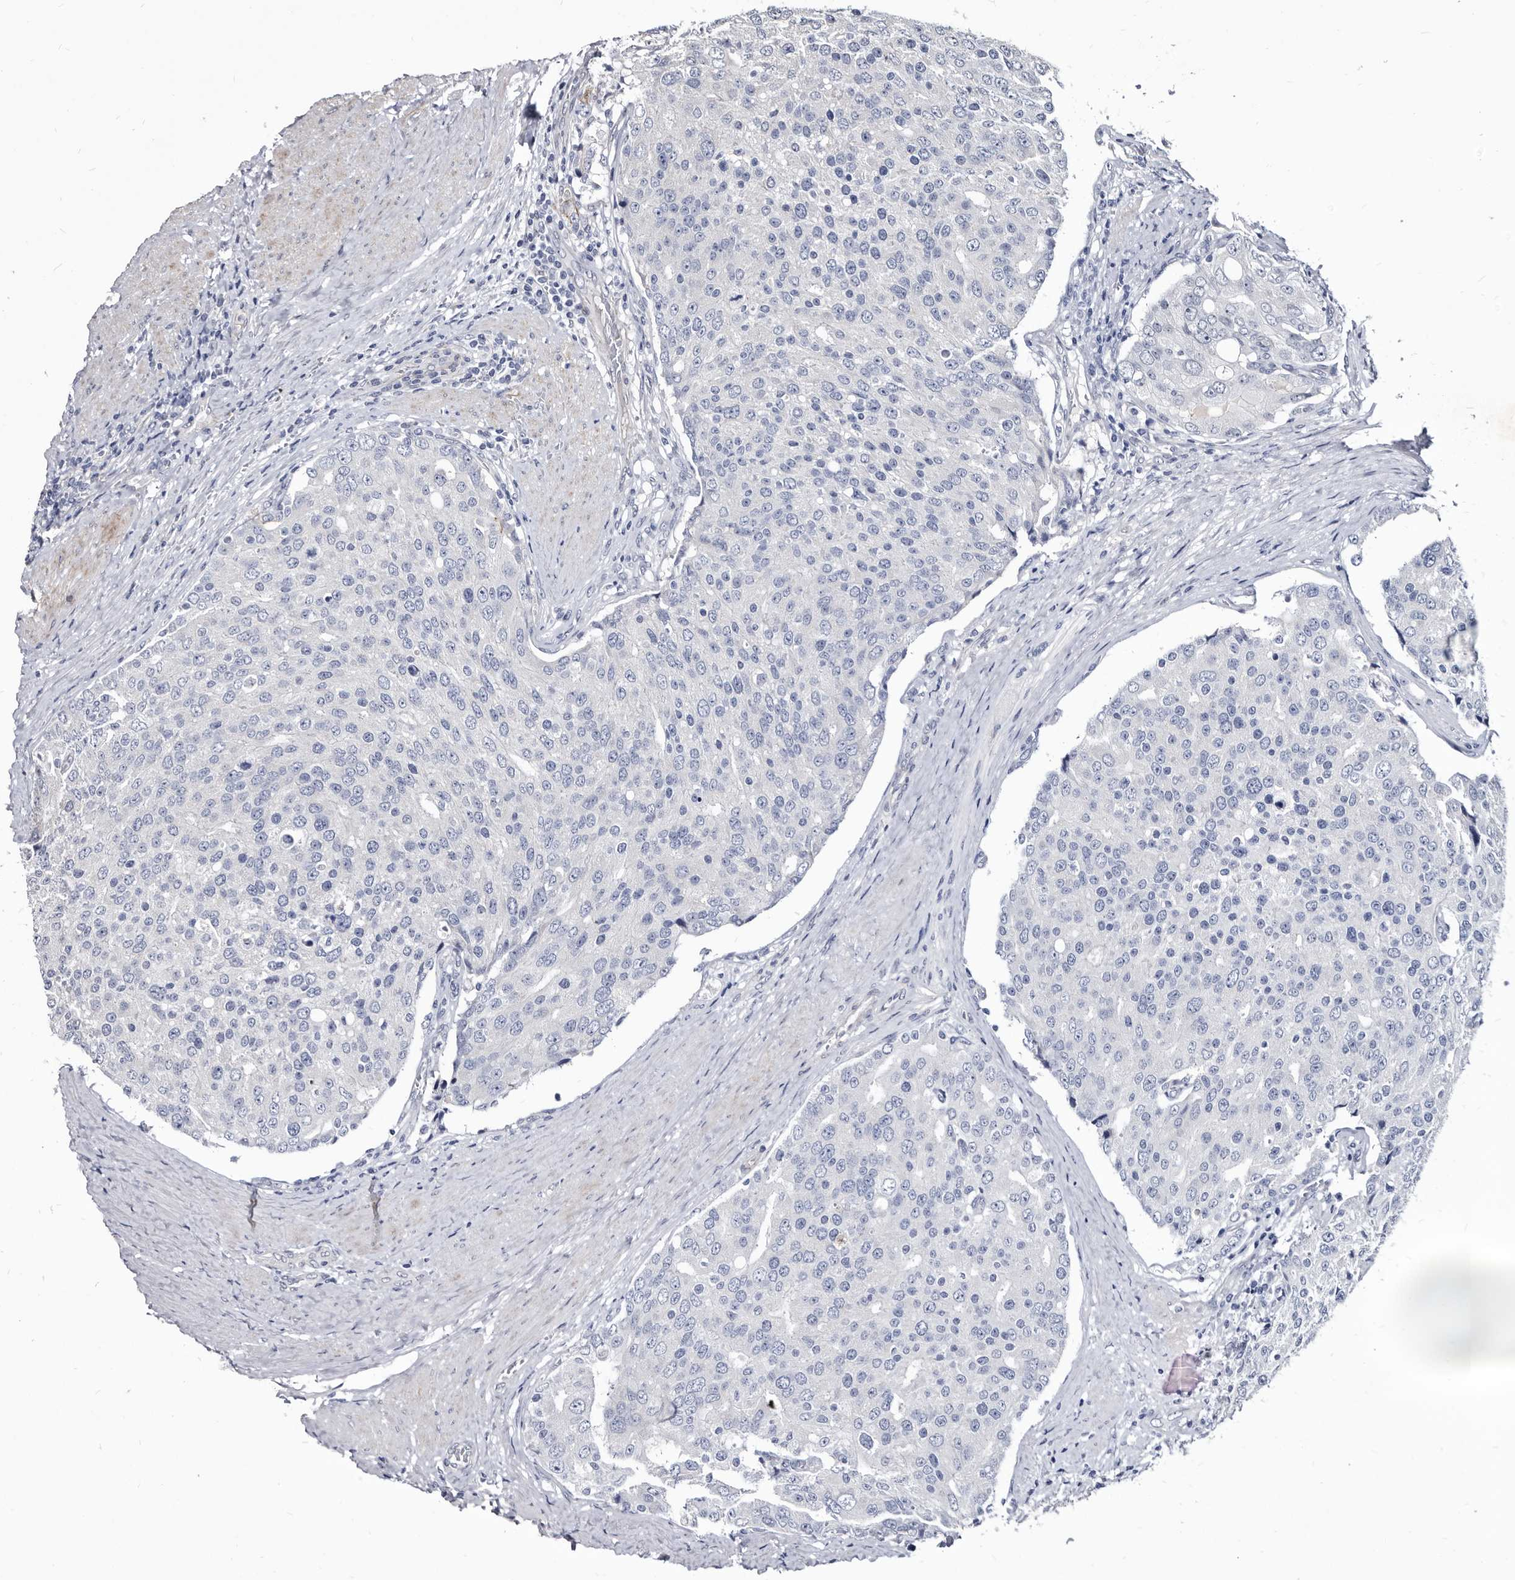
{"staining": {"intensity": "negative", "quantity": "none", "location": "none"}, "tissue": "prostate cancer", "cell_type": "Tumor cells", "image_type": "cancer", "snomed": [{"axis": "morphology", "description": "Adenocarcinoma, High grade"}, {"axis": "topography", "description": "Prostate"}], "caption": "Immunohistochemistry (IHC) micrograph of neoplastic tissue: high-grade adenocarcinoma (prostate) stained with DAB (3,3'-diaminobenzidine) demonstrates no significant protein staining in tumor cells.", "gene": "PROM1", "patient": {"sex": "male", "age": 50}}